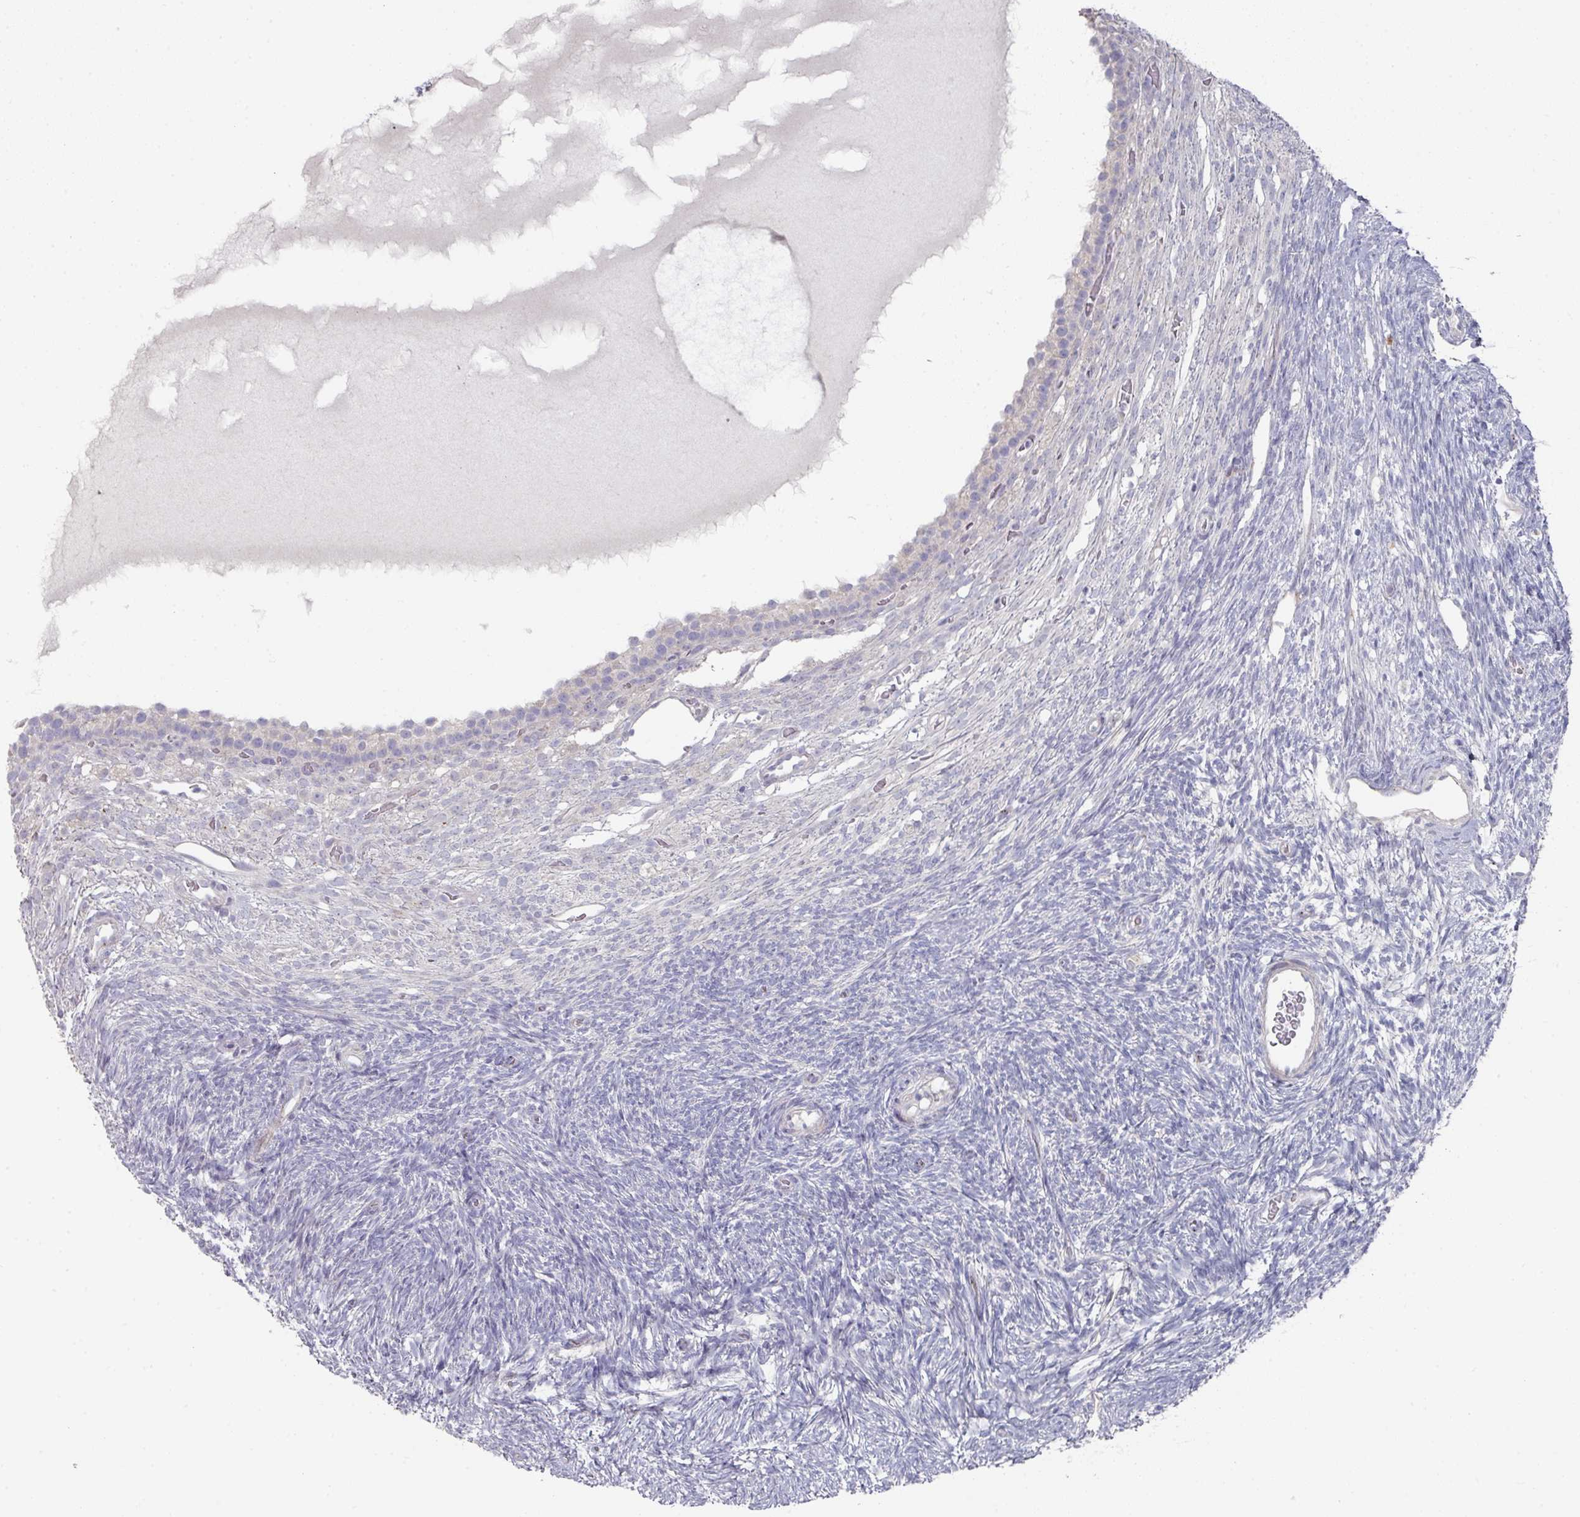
{"staining": {"intensity": "negative", "quantity": "none", "location": "none"}, "tissue": "ovary", "cell_type": "Follicle cells", "image_type": "normal", "snomed": [{"axis": "morphology", "description": "Normal tissue, NOS"}, {"axis": "topography", "description": "Ovary"}], "caption": "This is a micrograph of IHC staining of benign ovary, which shows no expression in follicle cells. The staining was performed using DAB (3,3'-diaminobenzidine) to visualize the protein expression in brown, while the nuclei were stained in blue with hematoxylin (Magnification: 20x).", "gene": "NT5C1A", "patient": {"sex": "female", "age": 39}}